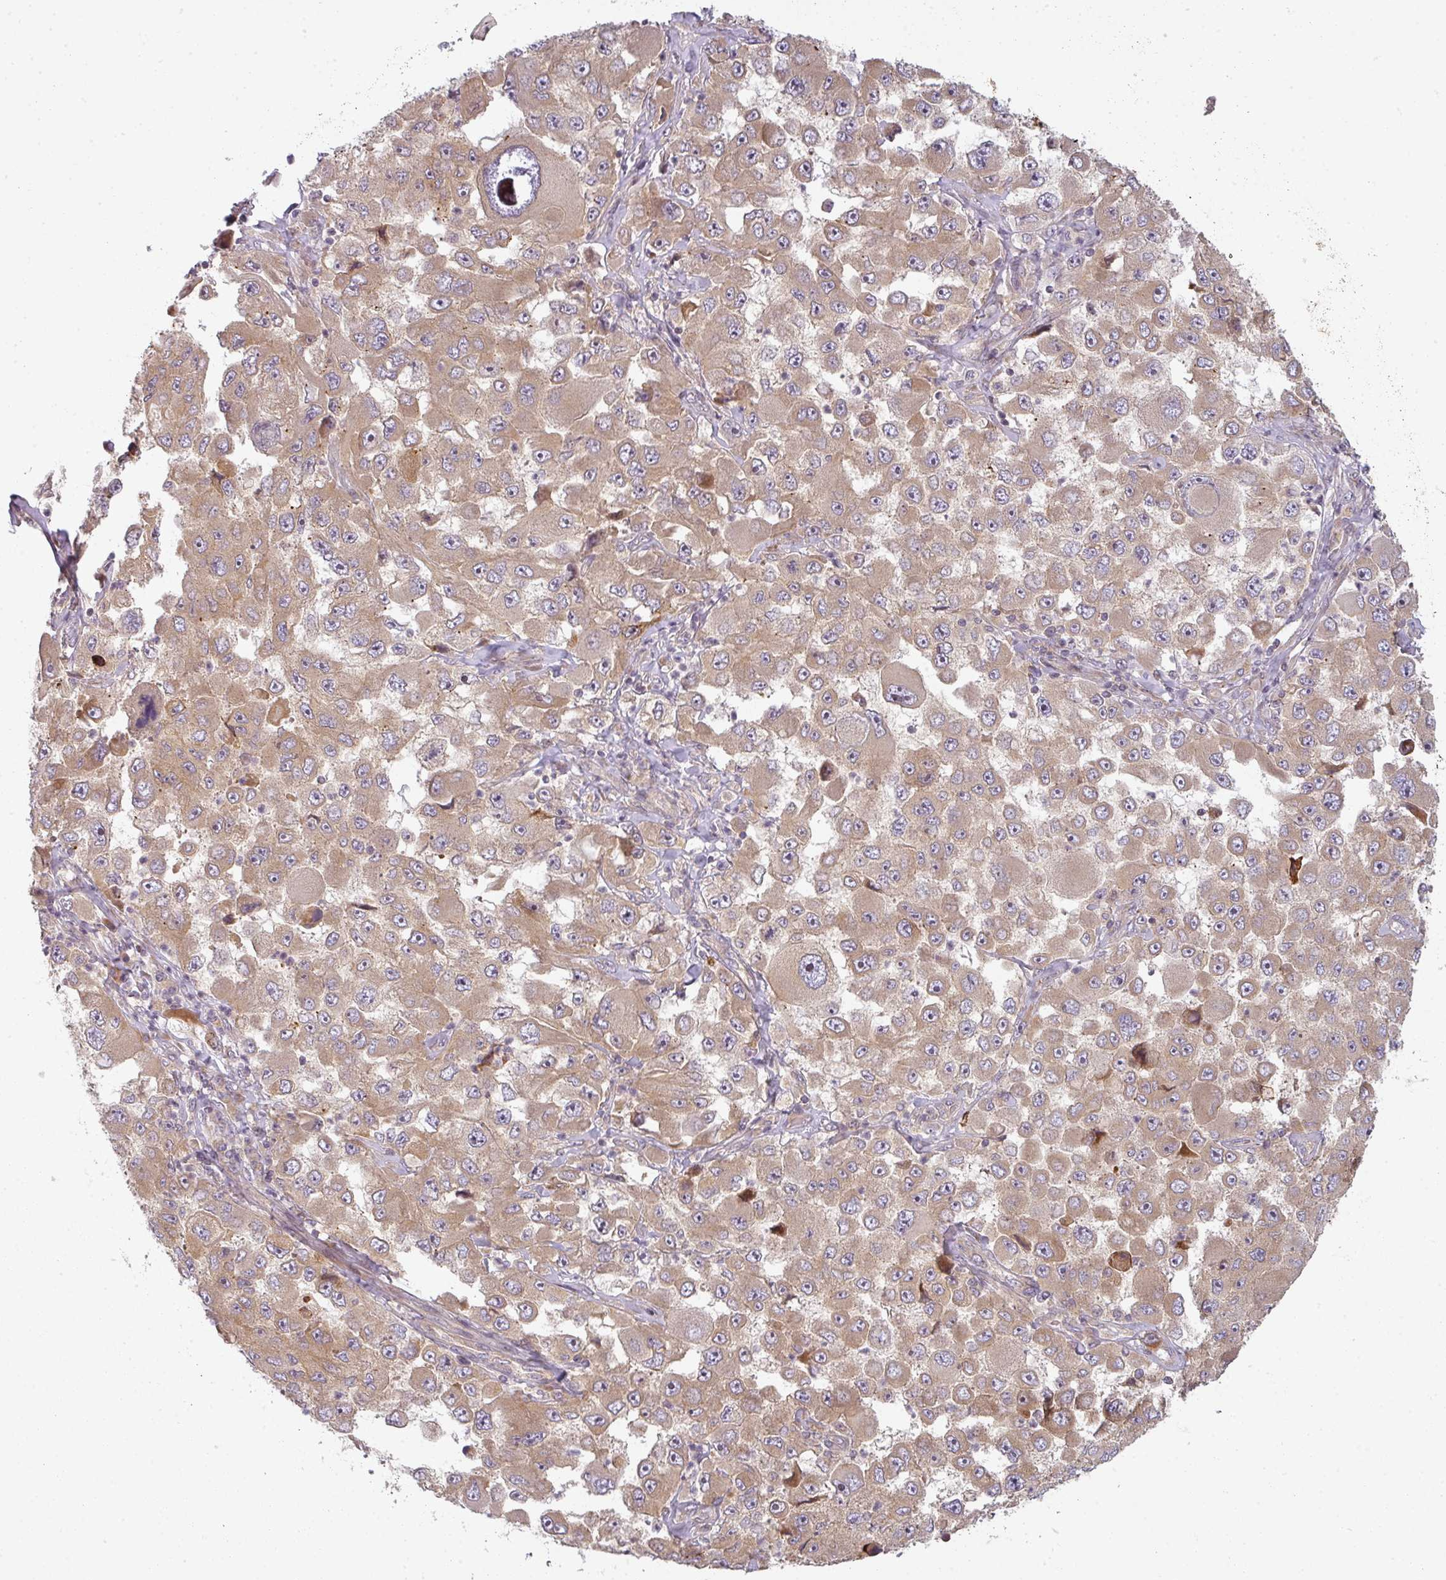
{"staining": {"intensity": "moderate", "quantity": ">75%", "location": "cytoplasmic/membranous"}, "tissue": "melanoma", "cell_type": "Tumor cells", "image_type": "cancer", "snomed": [{"axis": "morphology", "description": "Malignant melanoma, Metastatic site"}, {"axis": "topography", "description": "Lymph node"}], "caption": "DAB immunohistochemical staining of malignant melanoma (metastatic site) reveals moderate cytoplasmic/membranous protein staining in approximately >75% of tumor cells. The staining is performed using DAB (3,3'-diaminobenzidine) brown chromogen to label protein expression. The nuclei are counter-stained blue using hematoxylin.", "gene": "CNOT1", "patient": {"sex": "male", "age": 62}}